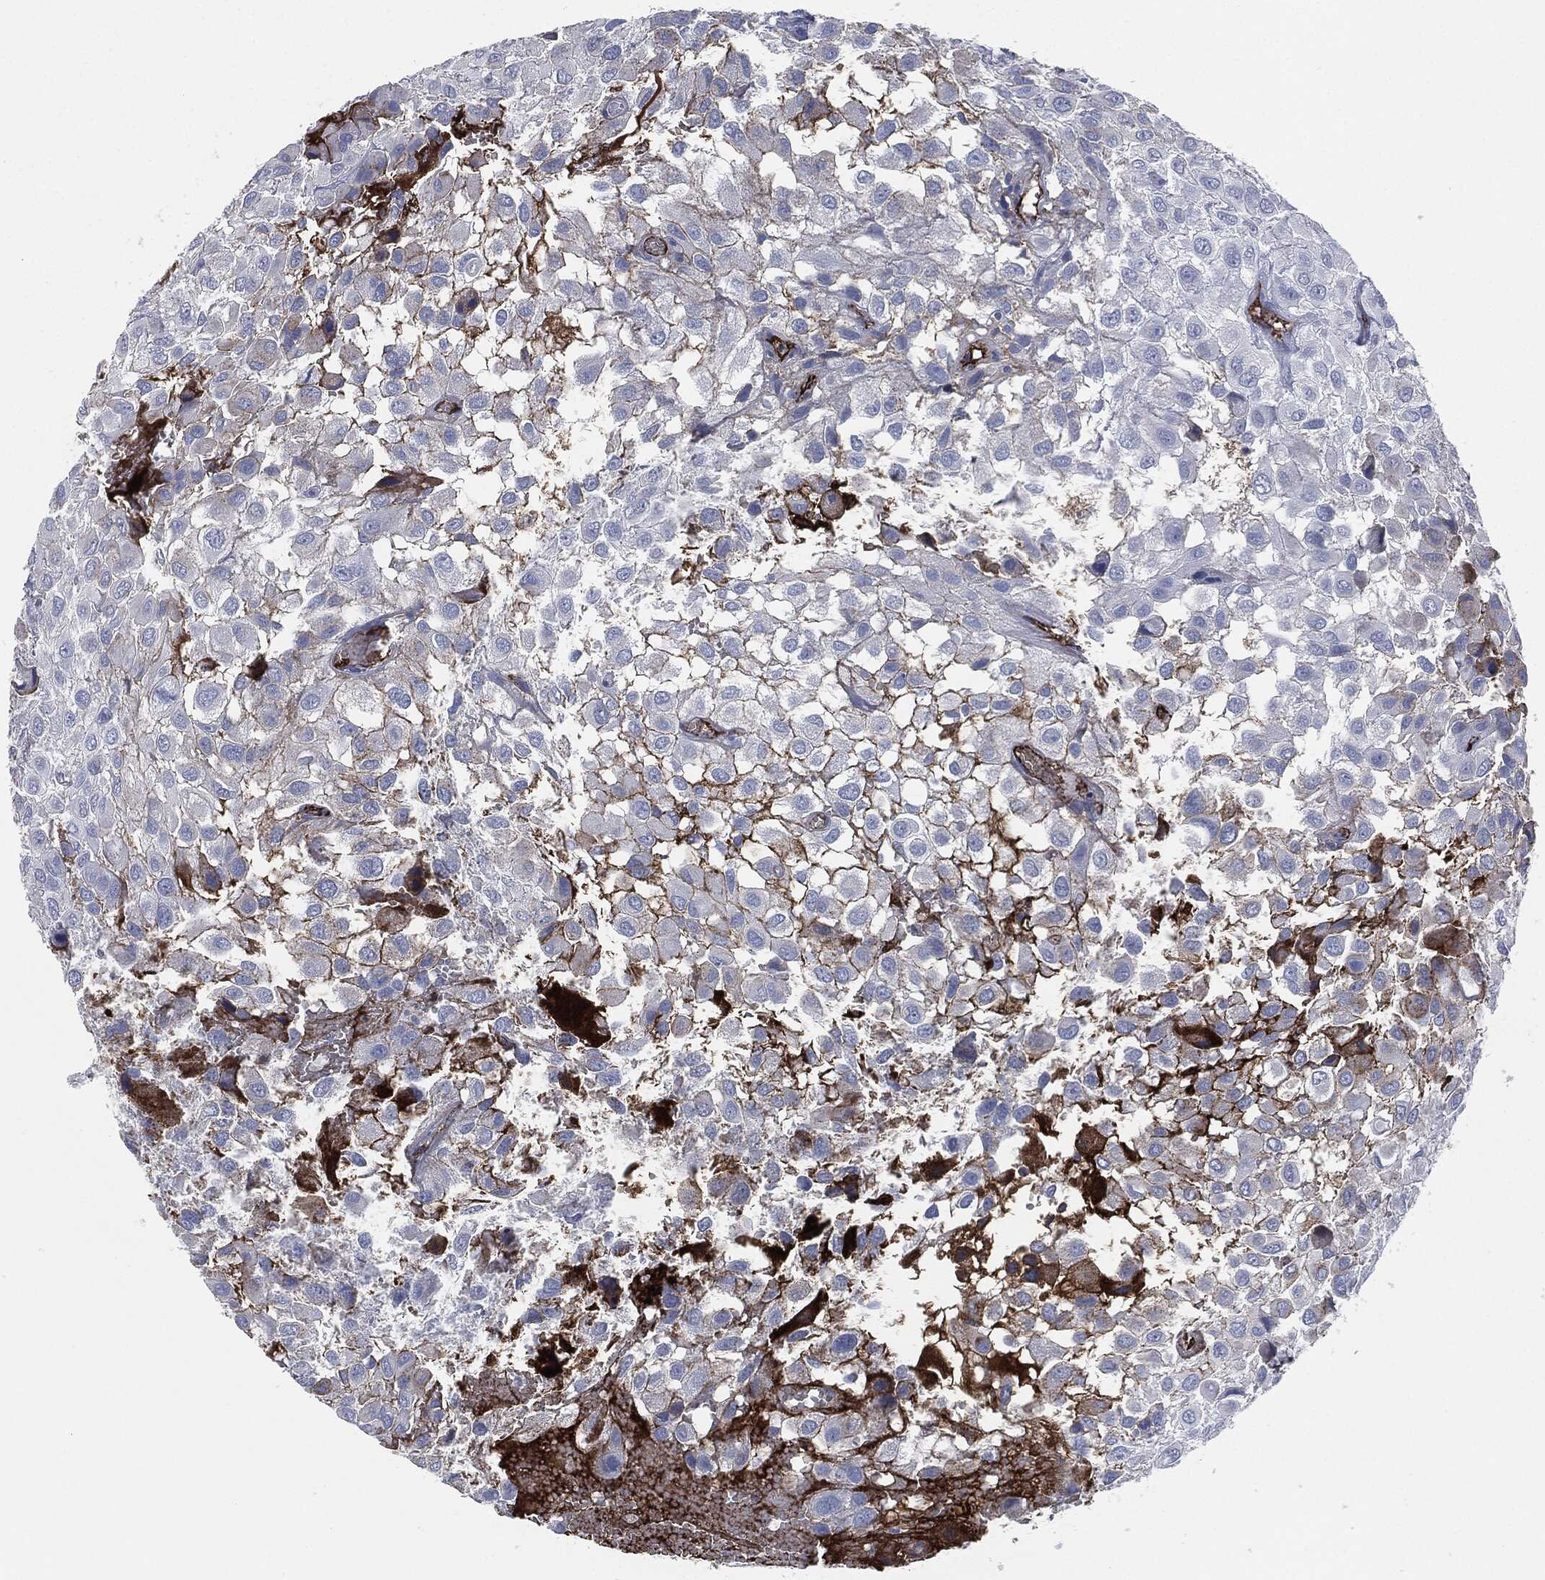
{"staining": {"intensity": "strong", "quantity": "<25%", "location": "cytoplasmic/membranous"}, "tissue": "urothelial cancer", "cell_type": "Tumor cells", "image_type": "cancer", "snomed": [{"axis": "morphology", "description": "Urothelial carcinoma, High grade"}, {"axis": "topography", "description": "Urinary bladder"}], "caption": "Immunohistochemistry (IHC) image of neoplastic tissue: urothelial cancer stained using IHC displays medium levels of strong protein expression localized specifically in the cytoplasmic/membranous of tumor cells, appearing as a cytoplasmic/membranous brown color.", "gene": "APOB", "patient": {"sex": "male", "age": 56}}